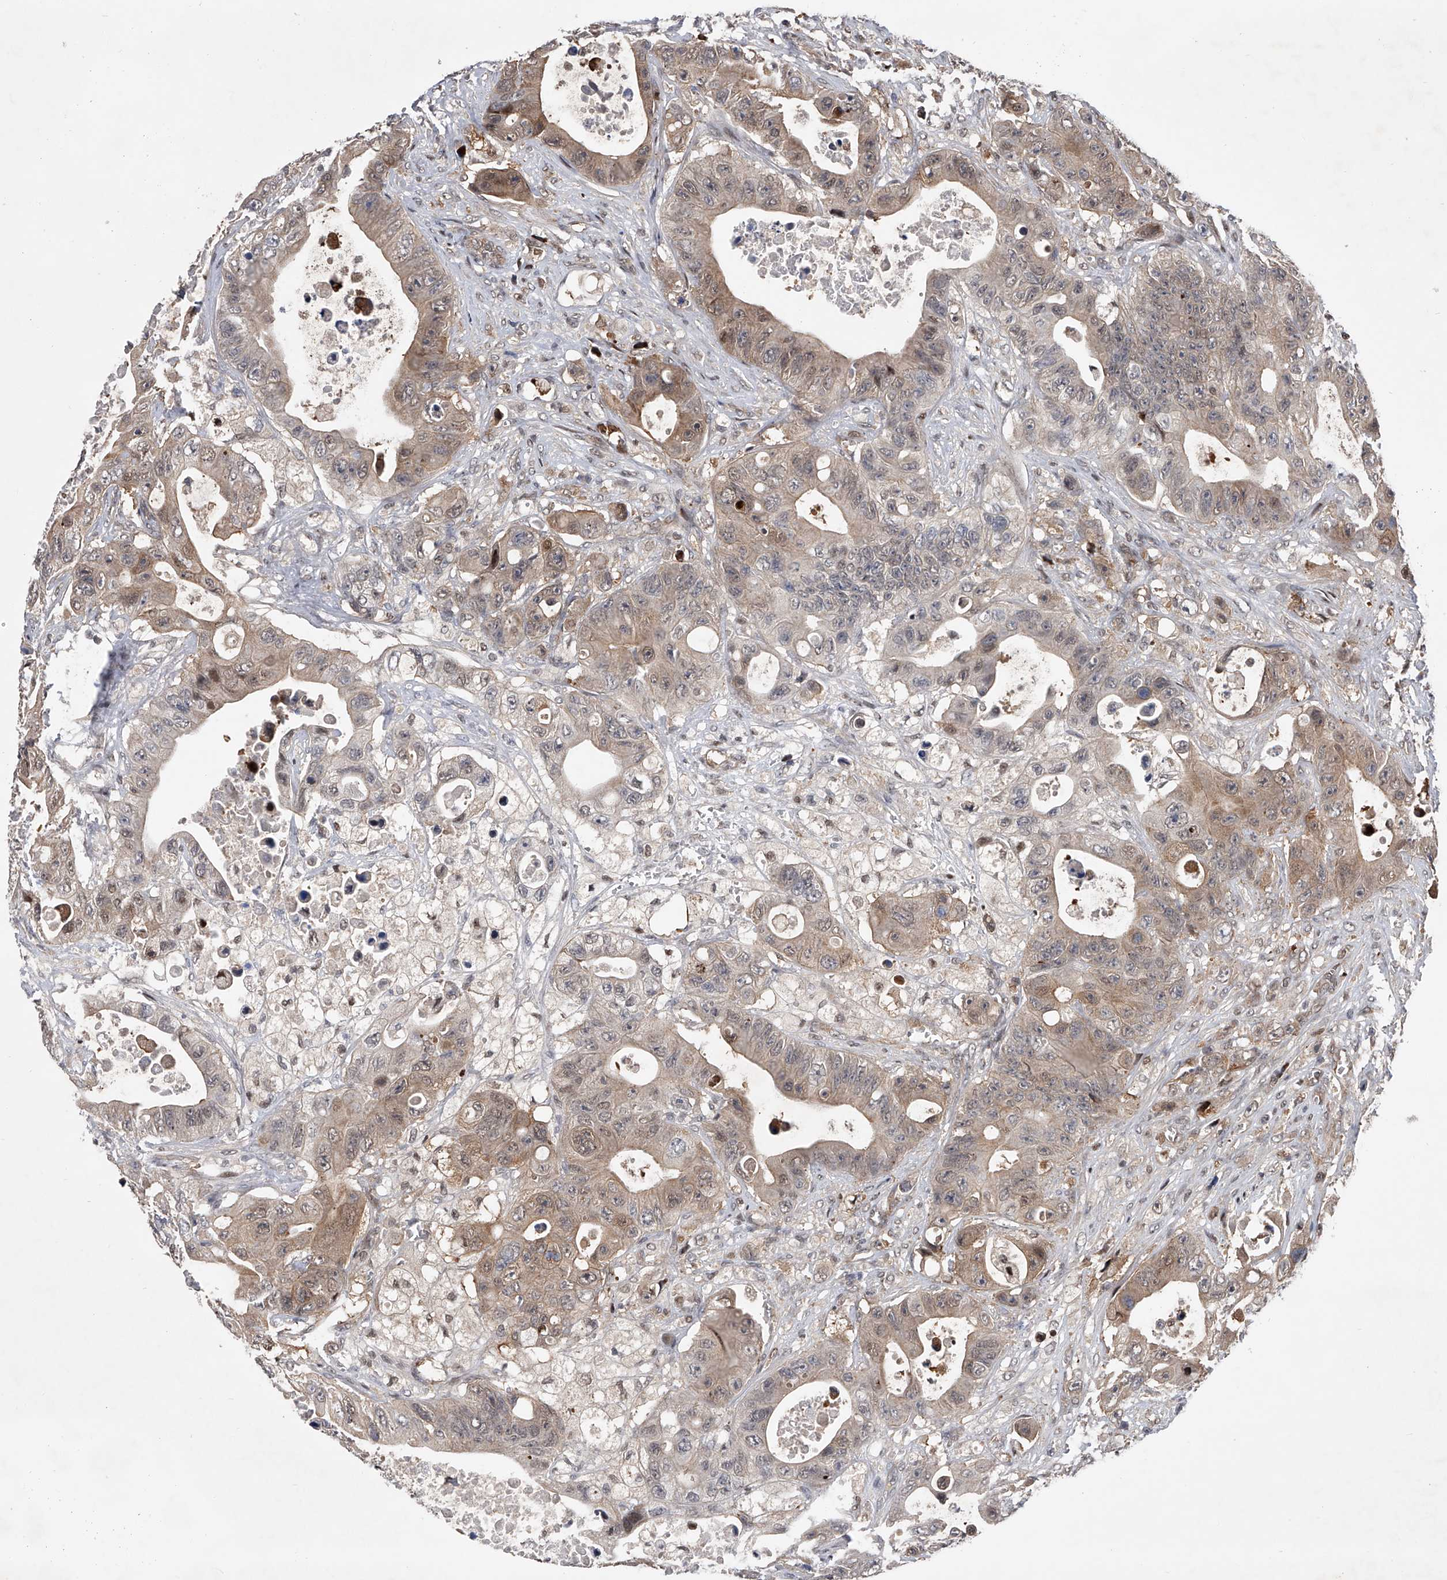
{"staining": {"intensity": "weak", "quantity": ">75%", "location": "cytoplasmic/membranous"}, "tissue": "colorectal cancer", "cell_type": "Tumor cells", "image_type": "cancer", "snomed": [{"axis": "morphology", "description": "Adenocarcinoma, NOS"}, {"axis": "topography", "description": "Colon"}], "caption": "Protein expression analysis of colorectal adenocarcinoma displays weak cytoplasmic/membranous expression in about >75% of tumor cells.", "gene": "RWDD2A", "patient": {"sex": "female", "age": 46}}